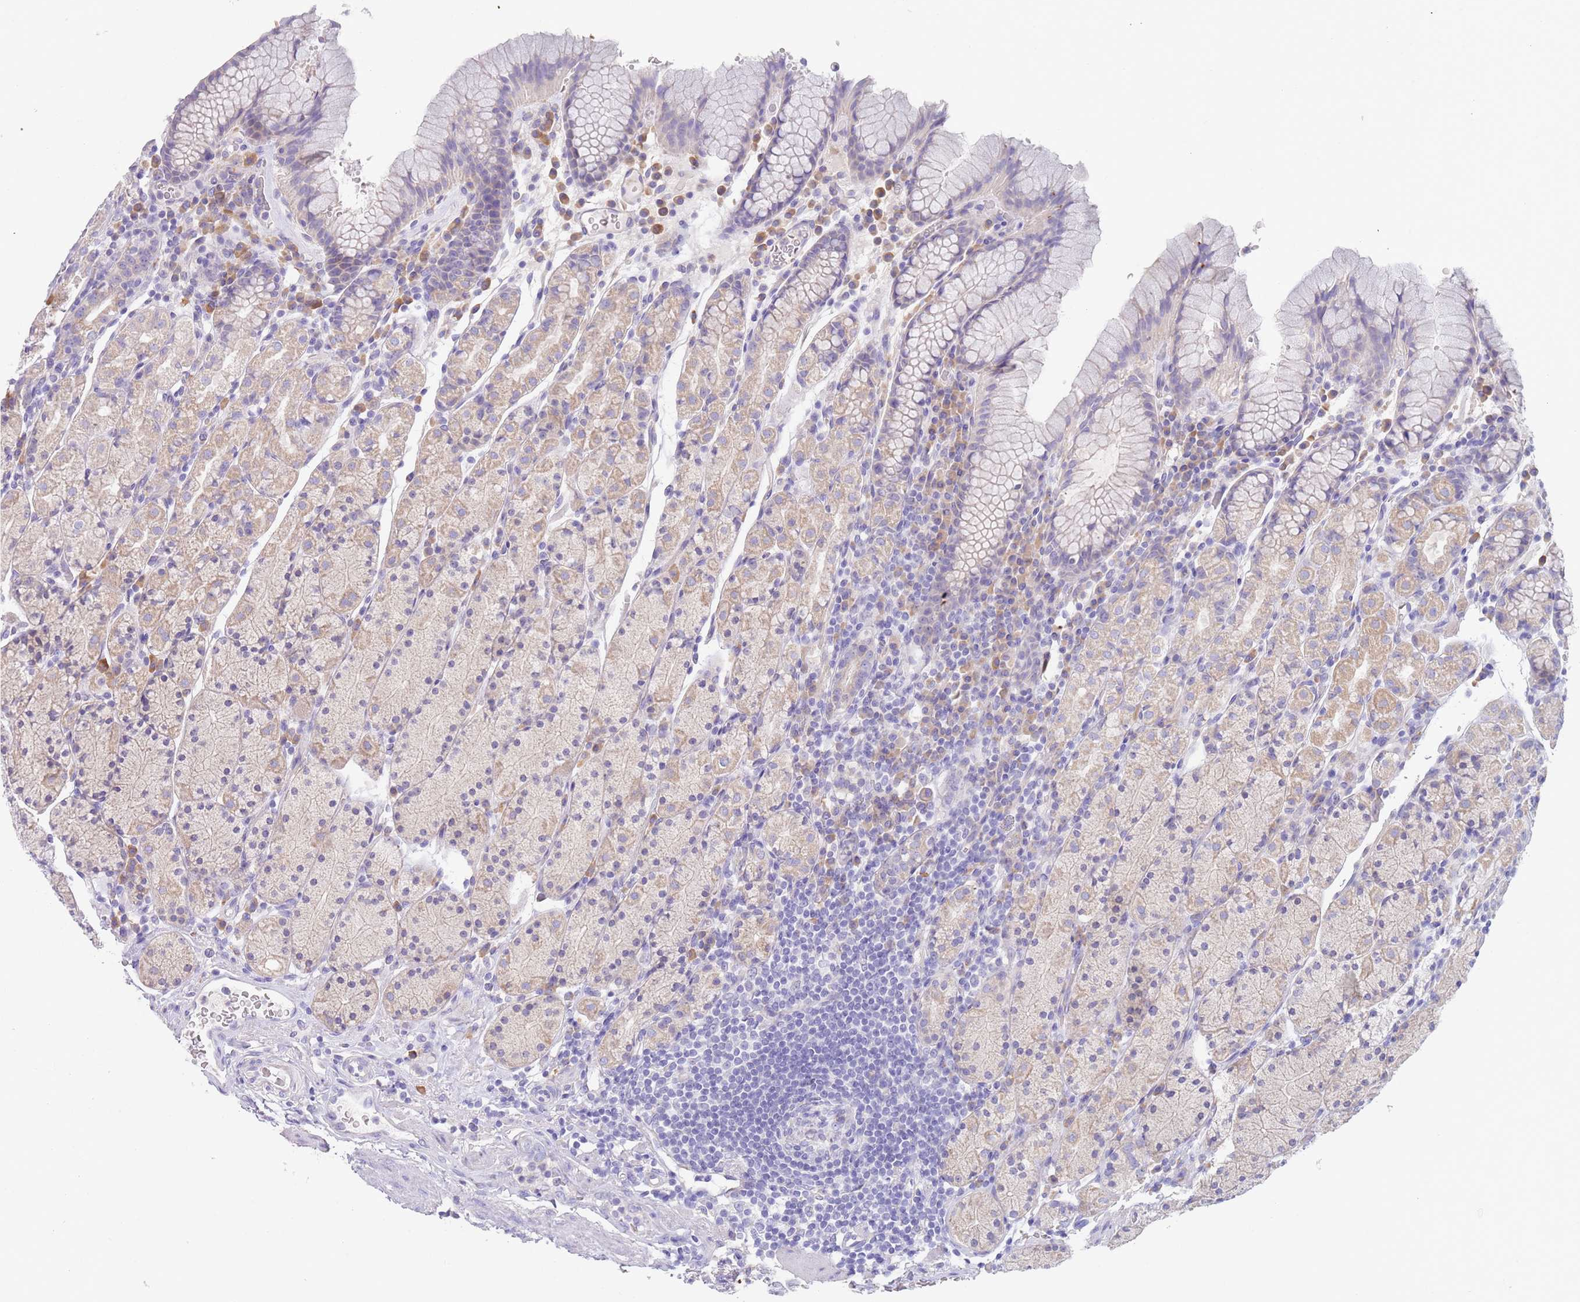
{"staining": {"intensity": "moderate", "quantity": "25%-75%", "location": "cytoplasmic/membranous"}, "tissue": "stomach", "cell_type": "Glandular cells", "image_type": "normal", "snomed": [{"axis": "morphology", "description": "Normal tissue, NOS"}, {"axis": "topography", "description": "Stomach, upper"}, {"axis": "topography", "description": "Stomach"}], "caption": "DAB (3,3'-diaminobenzidine) immunohistochemical staining of benign human stomach reveals moderate cytoplasmic/membranous protein expression in about 25%-75% of glandular cells.", "gene": "CCDC149", "patient": {"sex": "male", "age": 62}}